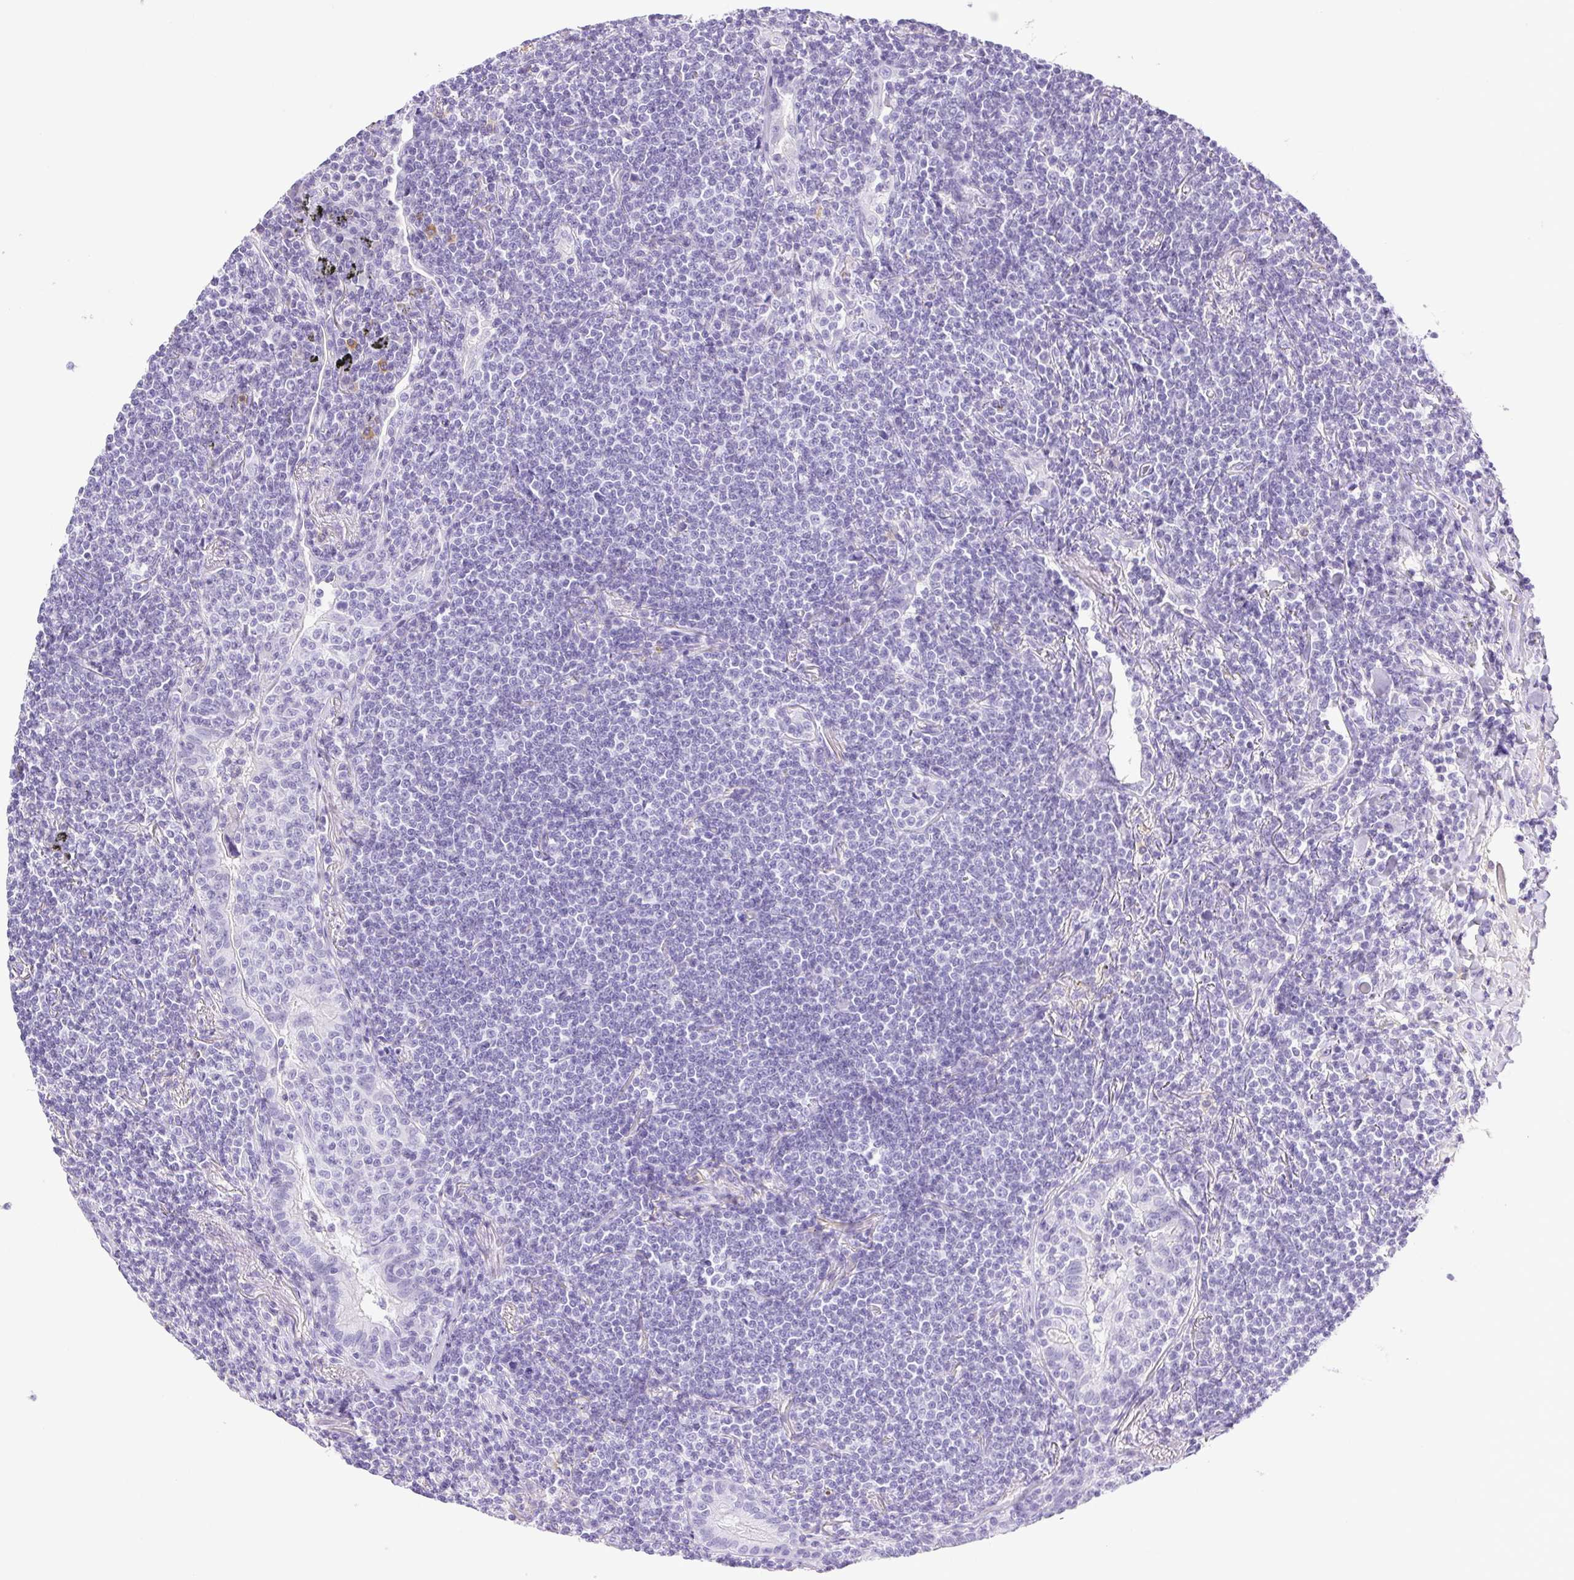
{"staining": {"intensity": "negative", "quantity": "none", "location": "none"}, "tissue": "lymphoma", "cell_type": "Tumor cells", "image_type": "cancer", "snomed": [{"axis": "morphology", "description": "Malignant lymphoma, non-Hodgkin's type, Low grade"}, {"axis": "topography", "description": "Lung"}], "caption": "This histopathology image is of malignant lymphoma, non-Hodgkin's type (low-grade) stained with immunohistochemistry (IHC) to label a protein in brown with the nuclei are counter-stained blue. There is no staining in tumor cells. (DAB (3,3'-diaminobenzidine) IHC with hematoxylin counter stain).", "gene": "PAPPA2", "patient": {"sex": "female", "age": 71}}